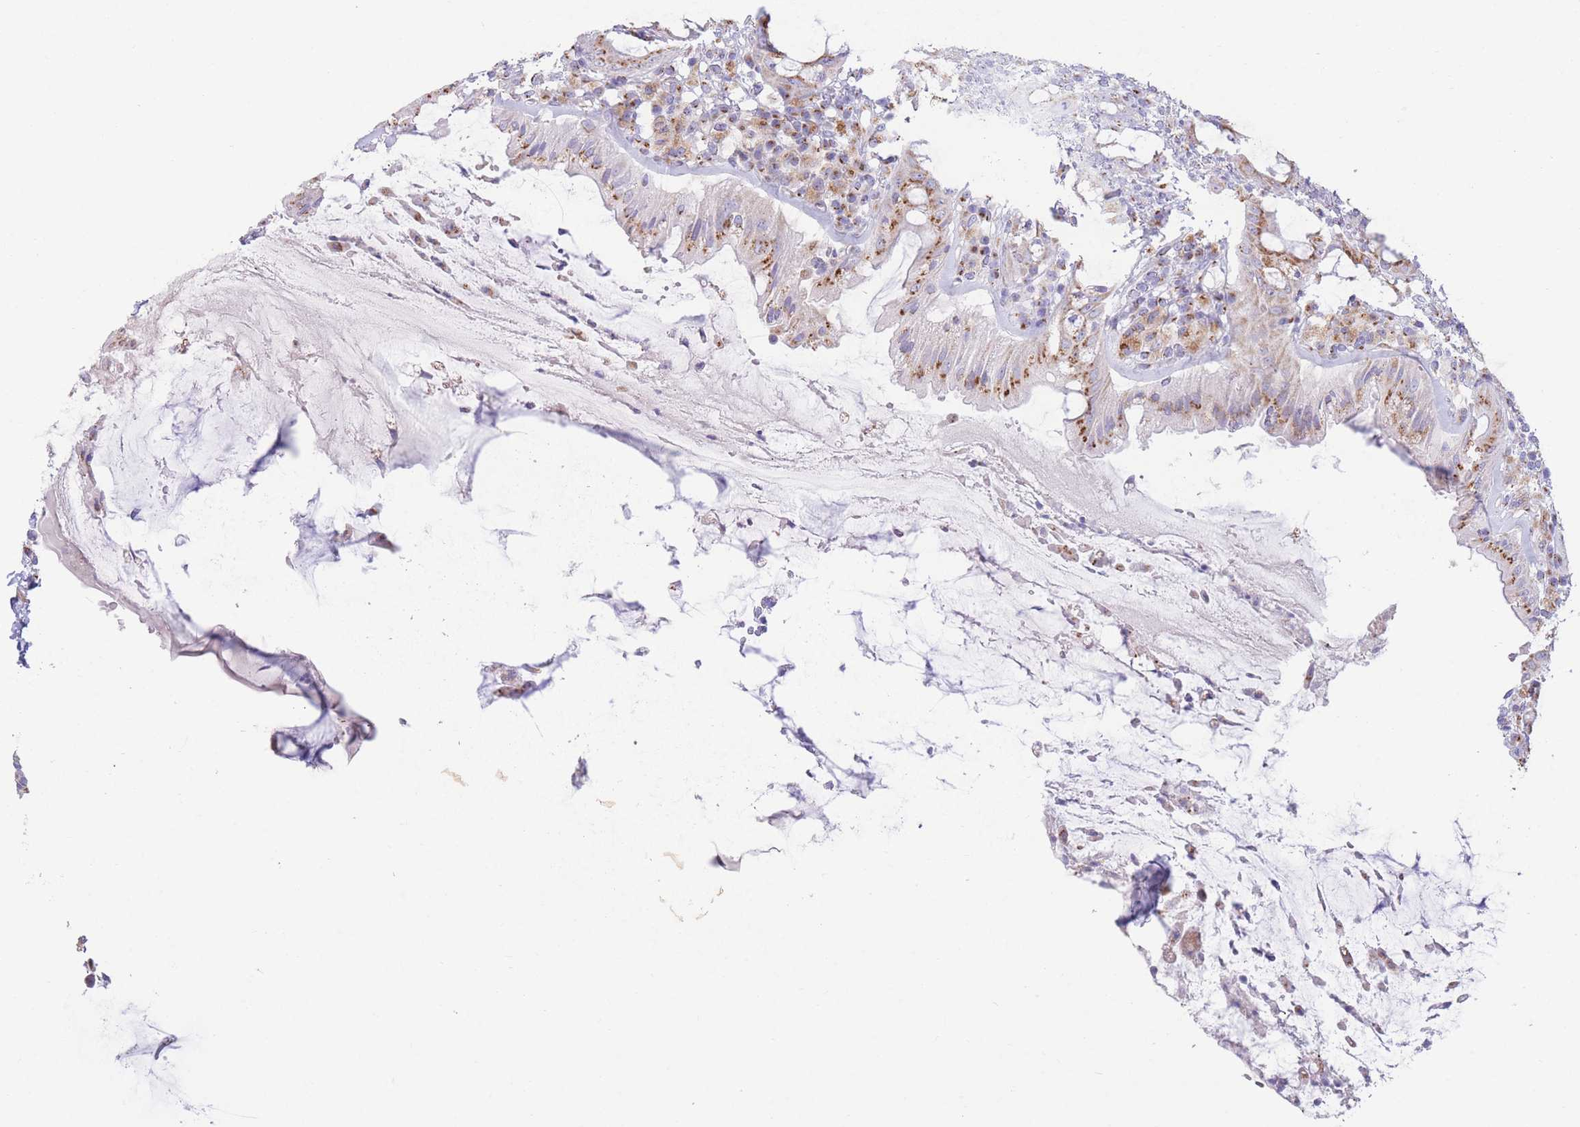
{"staining": {"intensity": "strong", "quantity": ">75%", "location": "cytoplasmic/membranous"}, "tissue": "rectum", "cell_type": "Glandular cells", "image_type": "normal", "snomed": [{"axis": "morphology", "description": "Normal tissue, NOS"}, {"axis": "topography", "description": "Rectum"}], "caption": "Strong cytoplasmic/membranous positivity is identified in about >75% of glandular cells in unremarkable rectum.", "gene": "MPND", "patient": {"sex": "female", "age": 57}}